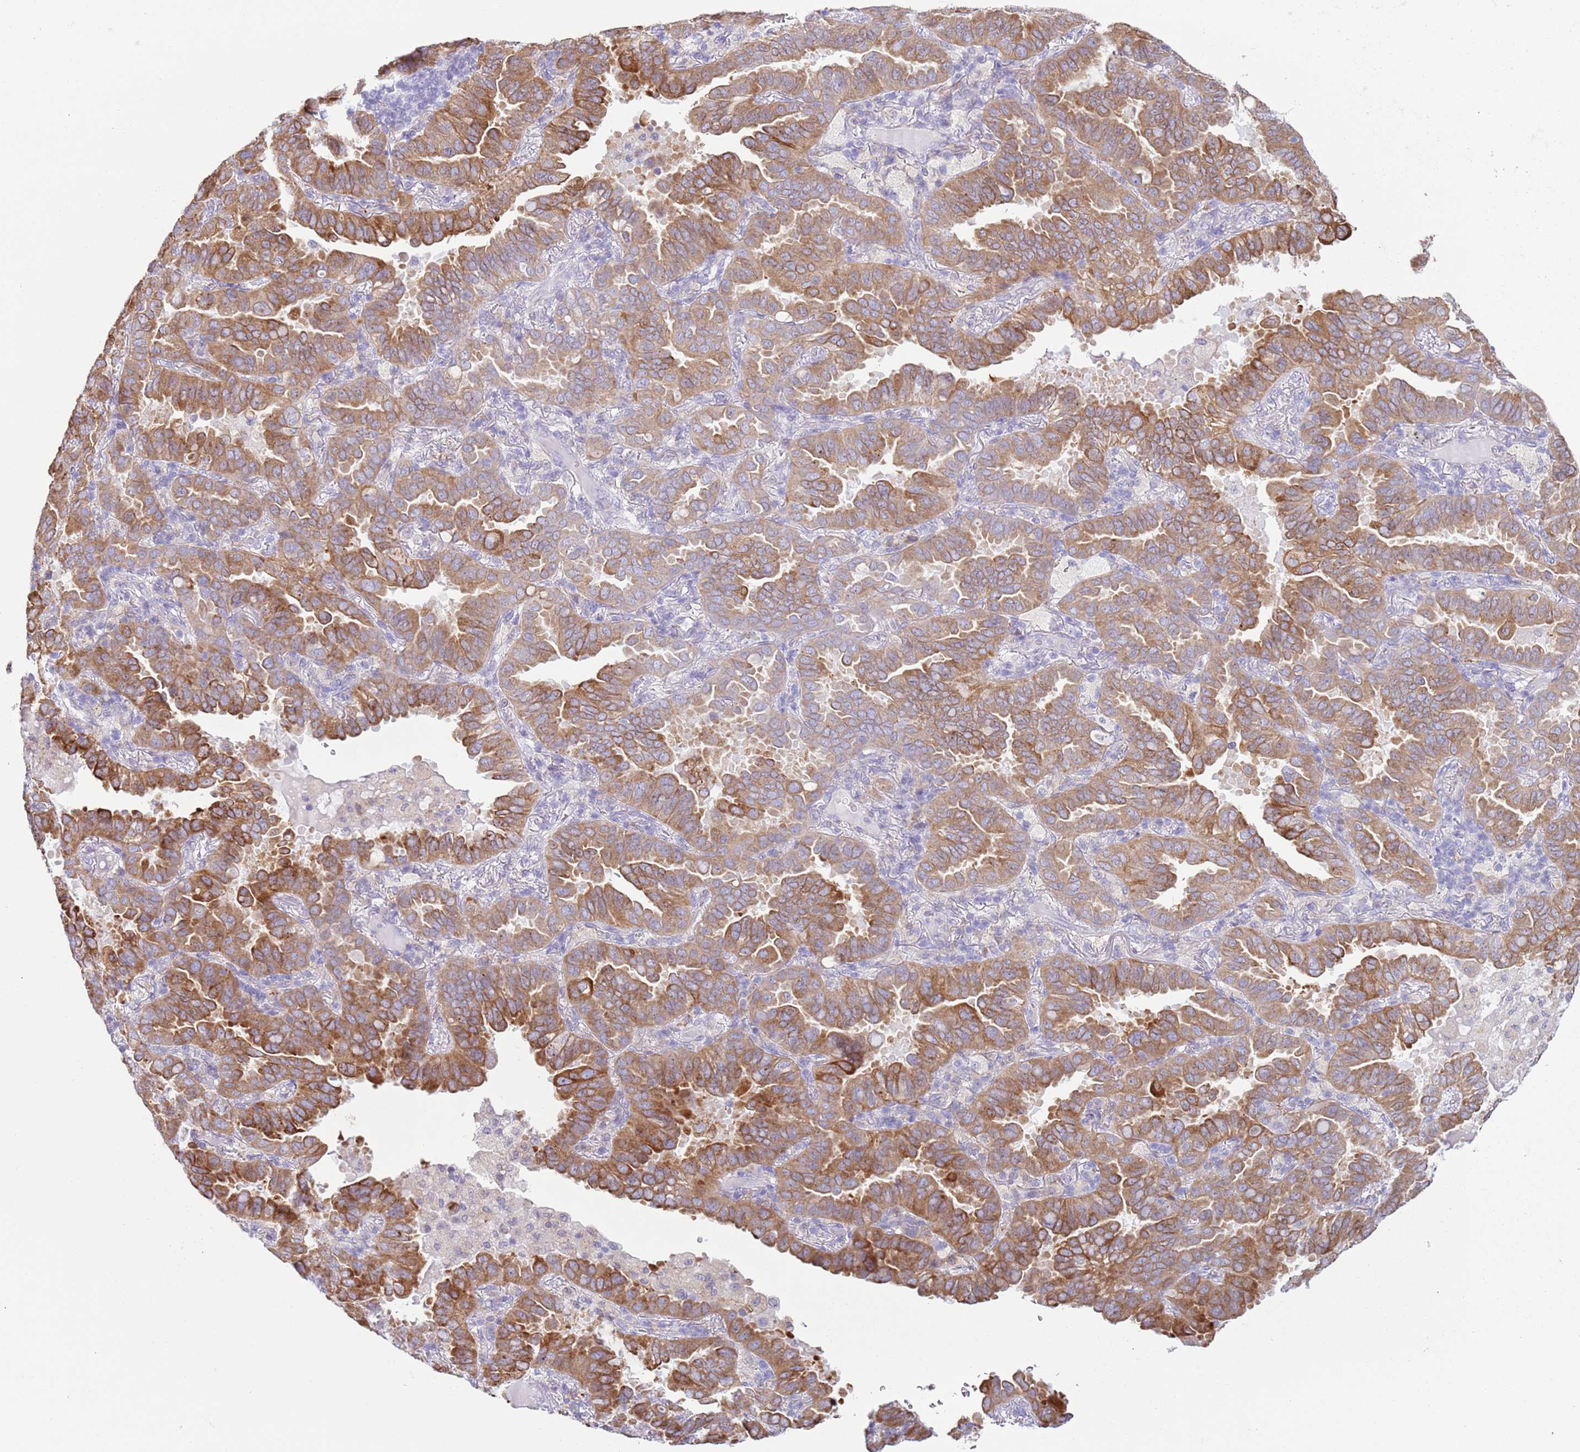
{"staining": {"intensity": "moderate", "quantity": ">75%", "location": "cytoplasmic/membranous"}, "tissue": "lung cancer", "cell_type": "Tumor cells", "image_type": "cancer", "snomed": [{"axis": "morphology", "description": "Adenocarcinoma, NOS"}, {"axis": "topography", "description": "Lung"}], "caption": "This is a photomicrograph of immunohistochemistry staining of lung adenocarcinoma, which shows moderate staining in the cytoplasmic/membranous of tumor cells.", "gene": "OAF", "patient": {"sex": "male", "age": 64}}